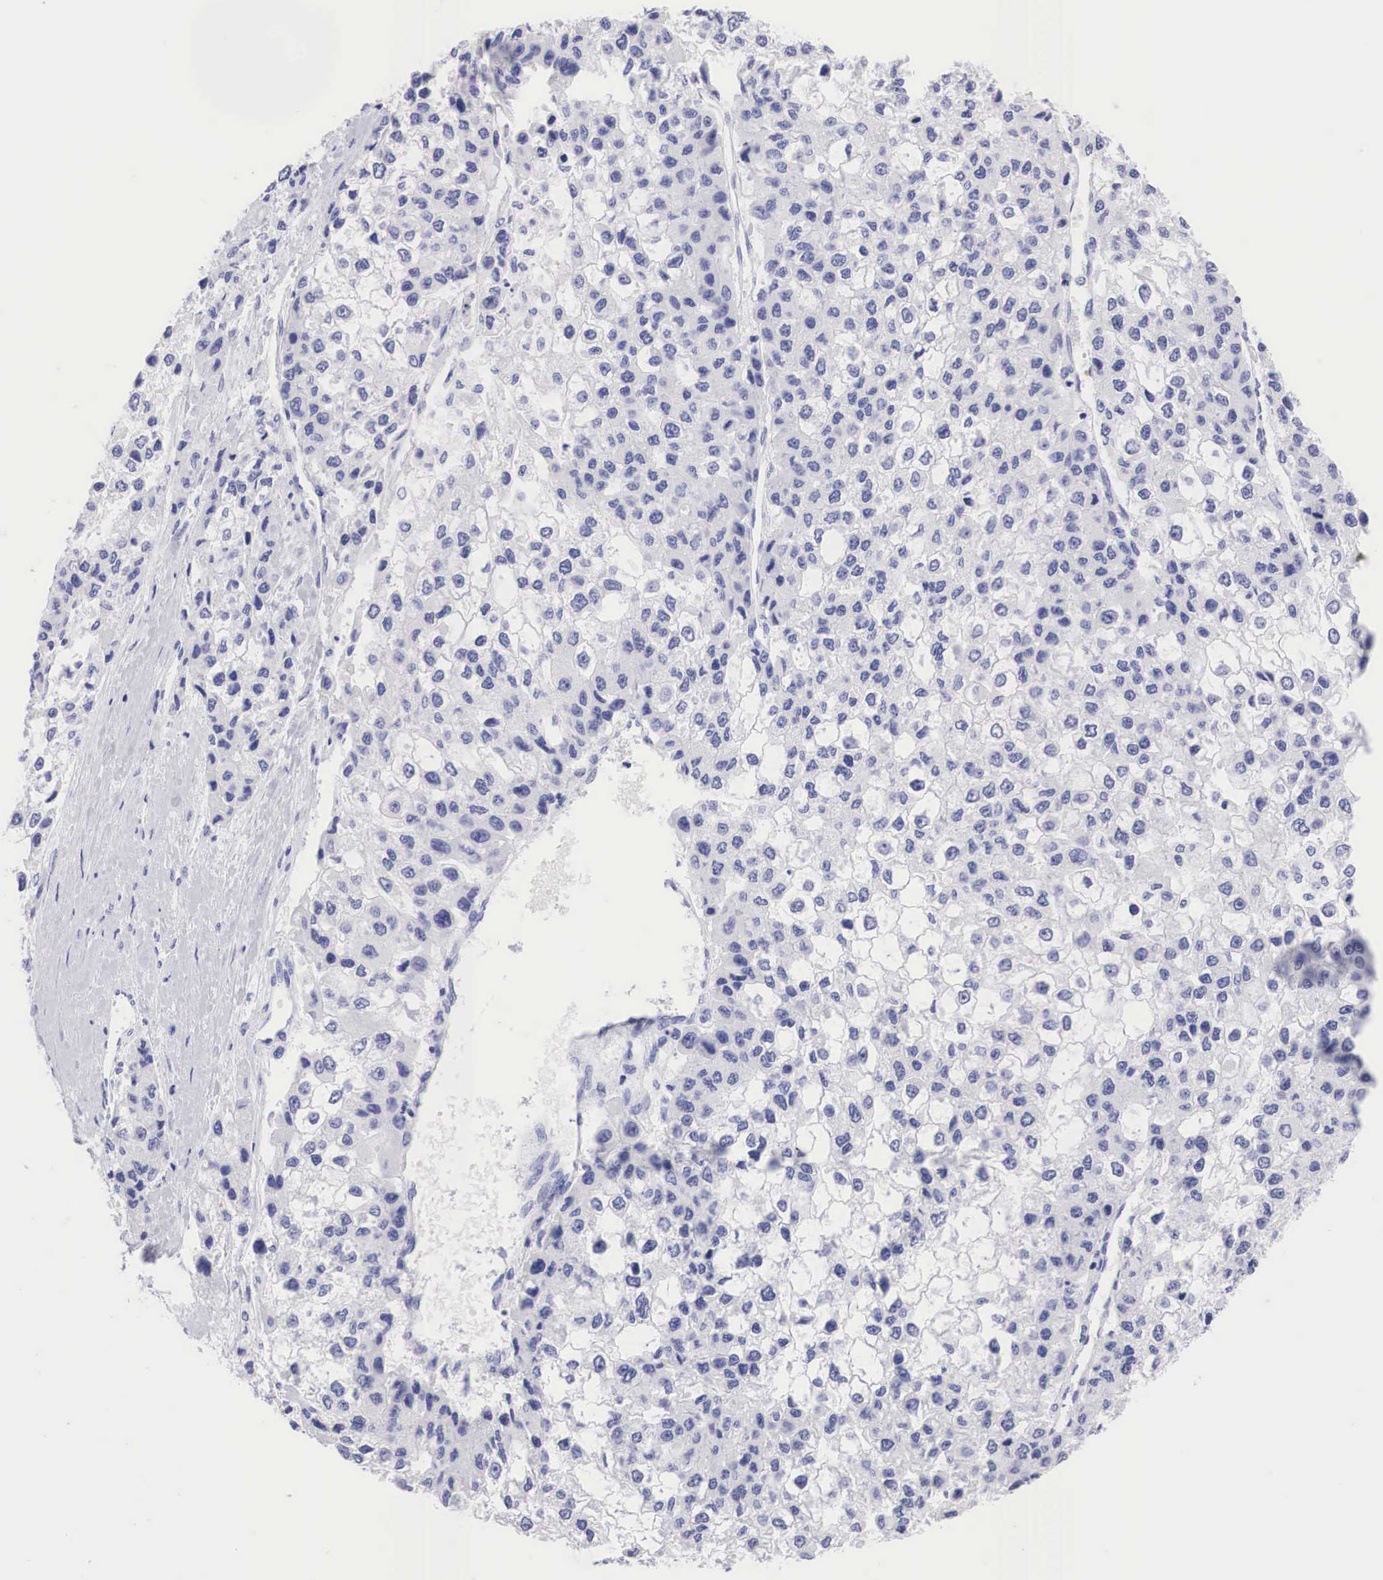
{"staining": {"intensity": "negative", "quantity": "none", "location": "none"}, "tissue": "liver cancer", "cell_type": "Tumor cells", "image_type": "cancer", "snomed": [{"axis": "morphology", "description": "Carcinoma, Hepatocellular, NOS"}, {"axis": "topography", "description": "Liver"}], "caption": "Hepatocellular carcinoma (liver) was stained to show a protein in brown. There is no significant positivity in tumor cells.", "gene": "TYR", "patient": {"sex": "female", "age": 66}}